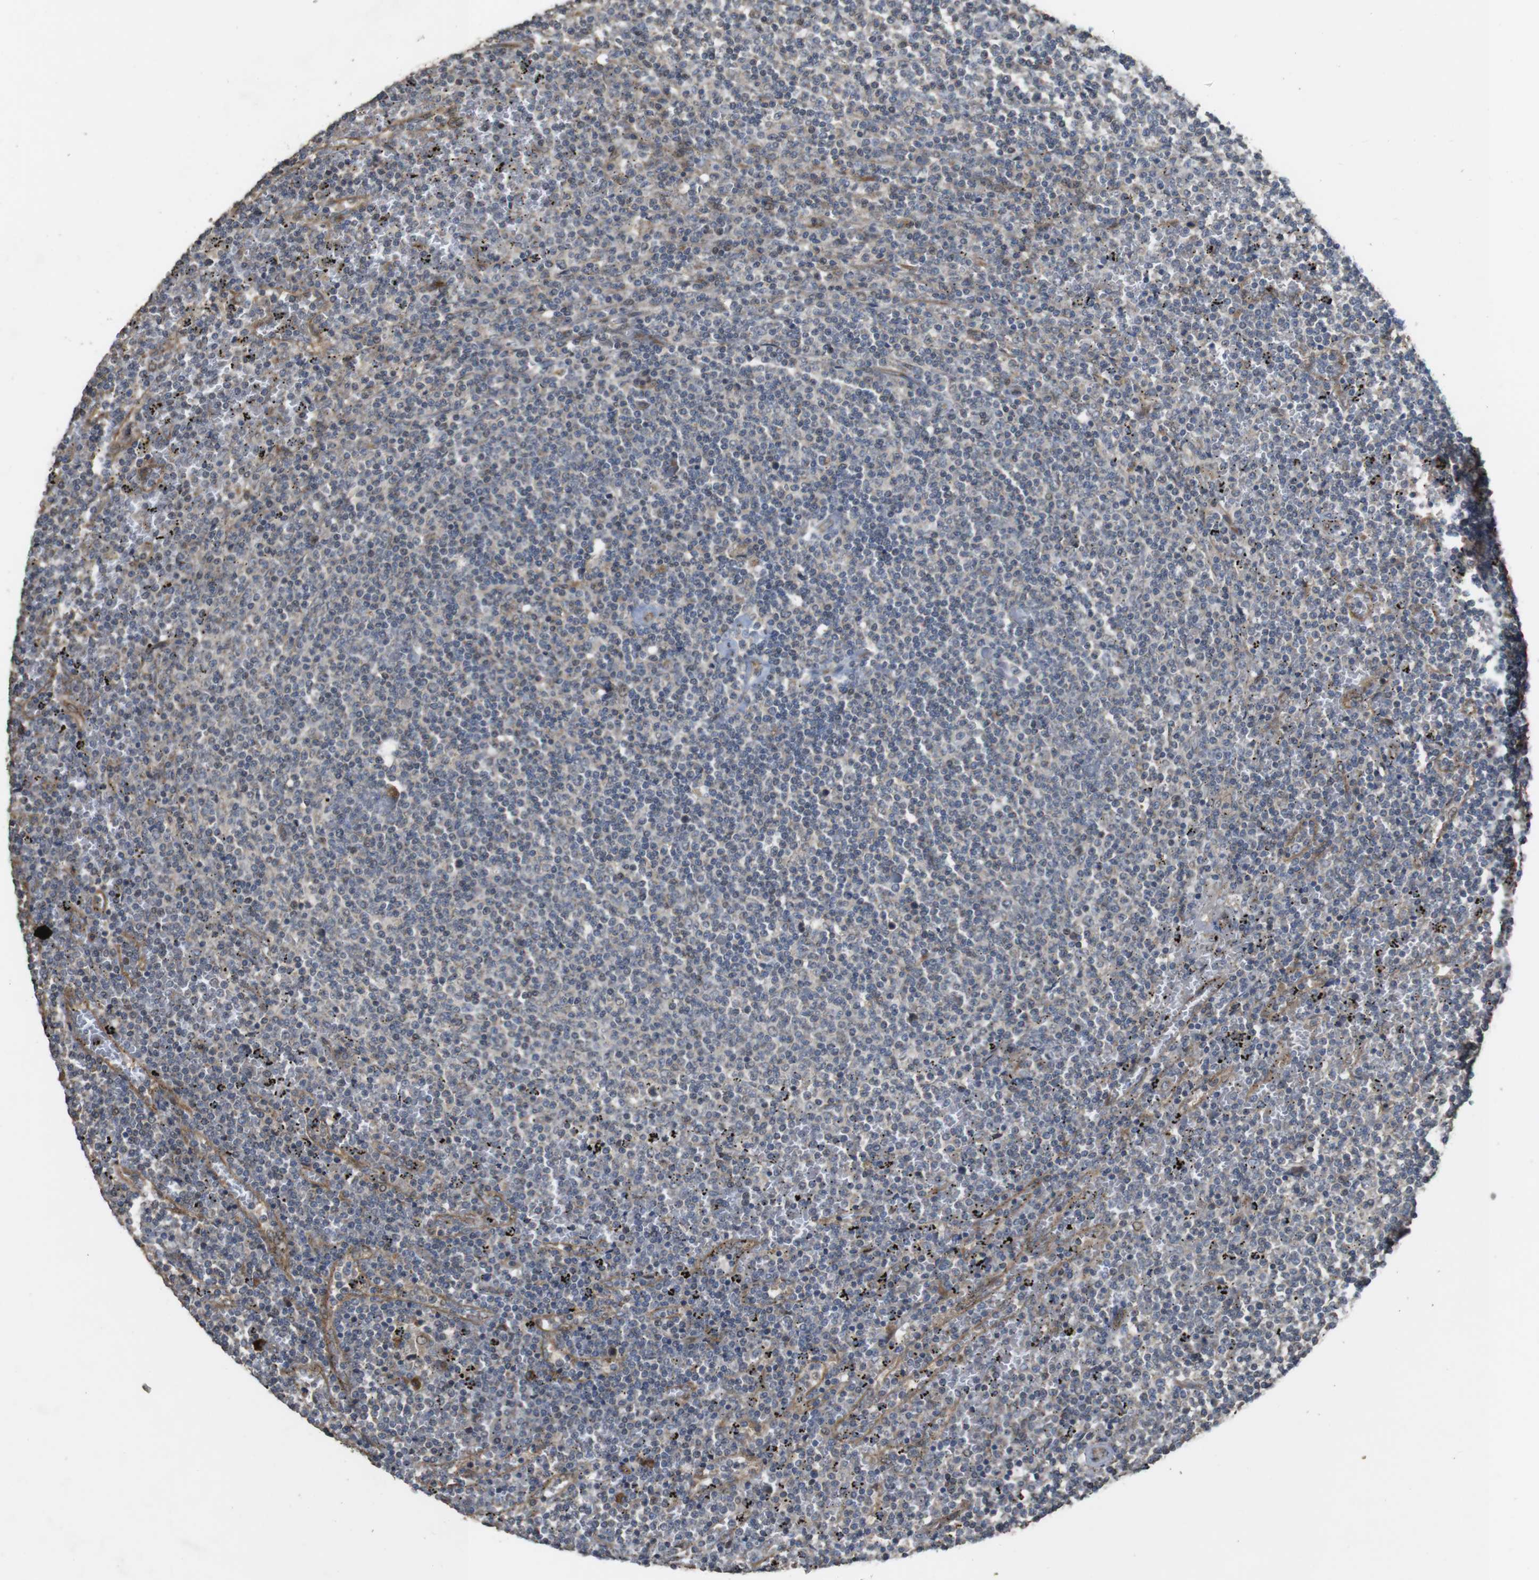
{"staining": {"intensity": "negative", "quantity": "none", "location": "none"}, "tissue": "lymphoma", "cell_type": "Tumor cells", "image_type": "cancer", "snomed": [{"axis": "morphology", "description": "Malignant lymphoma, non-Hodgkin's type, Low grade"}, {"axis": "topography", "description": "Spleen"}], "caption": "IHC micrograph of human lymphoma stained for a protein (brown), which reveals no positivity in tumor cells.", "gene": "PCDHB10", "patient": {"sex": "female", "age": 50}}